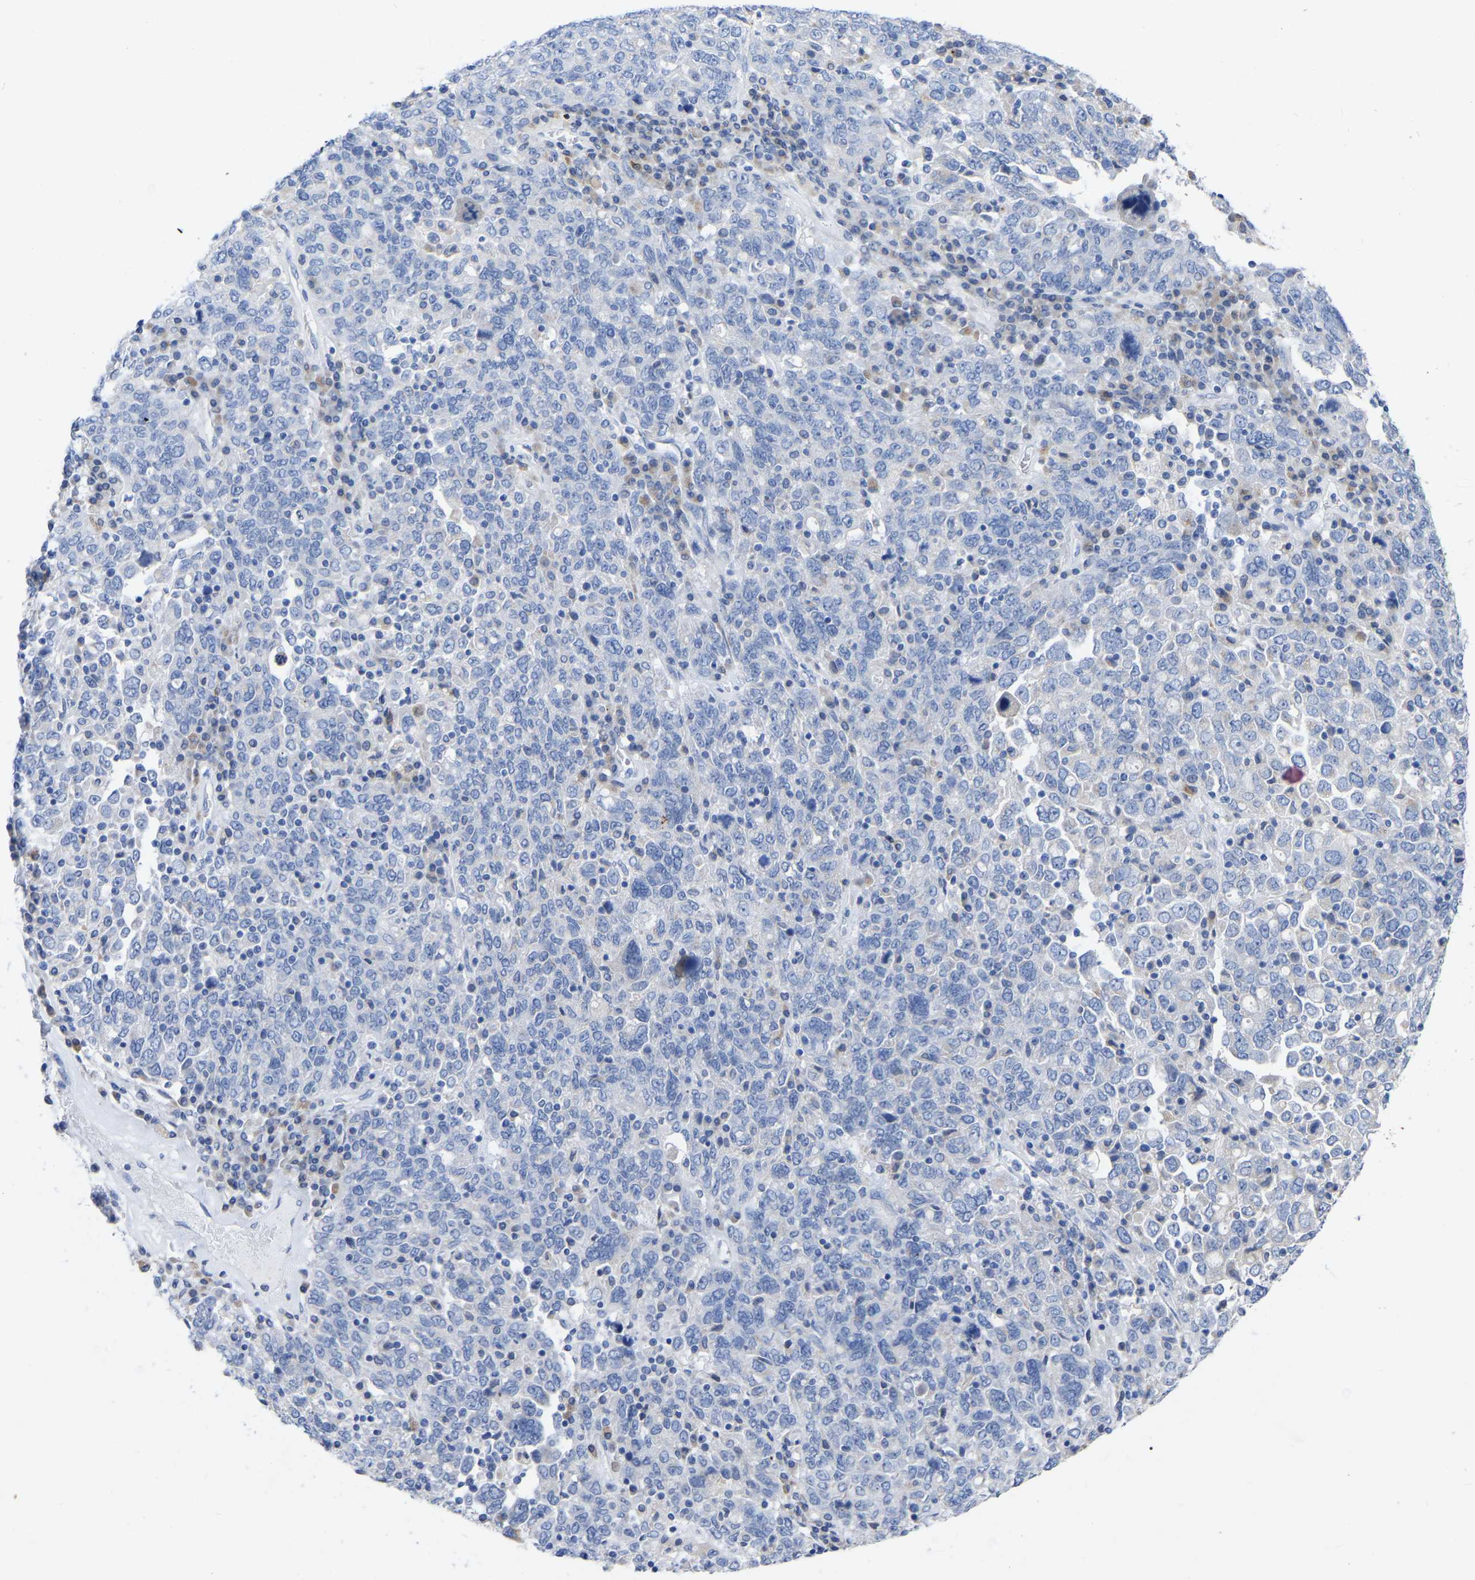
{"staining": {"intensity": "negative", "quantity": "none", "location": "none"}, "tissue": "ovarian cancer", "cell_type": "Tumor cells", "image_type": "cancer", "snomed": [{"axis": "morphology", "description": "Carcinoma, endometroid"}, {"axis": "topography", "description": "Ovary"}], "caption": "This is a photomicrograph of immunohistochemistry staining of ovarian cancer (endometroid carcinoma), which shows no expression in tumor cells.", "gene": "STRIP2", "patient": {"sex": "female", "age": 62}}